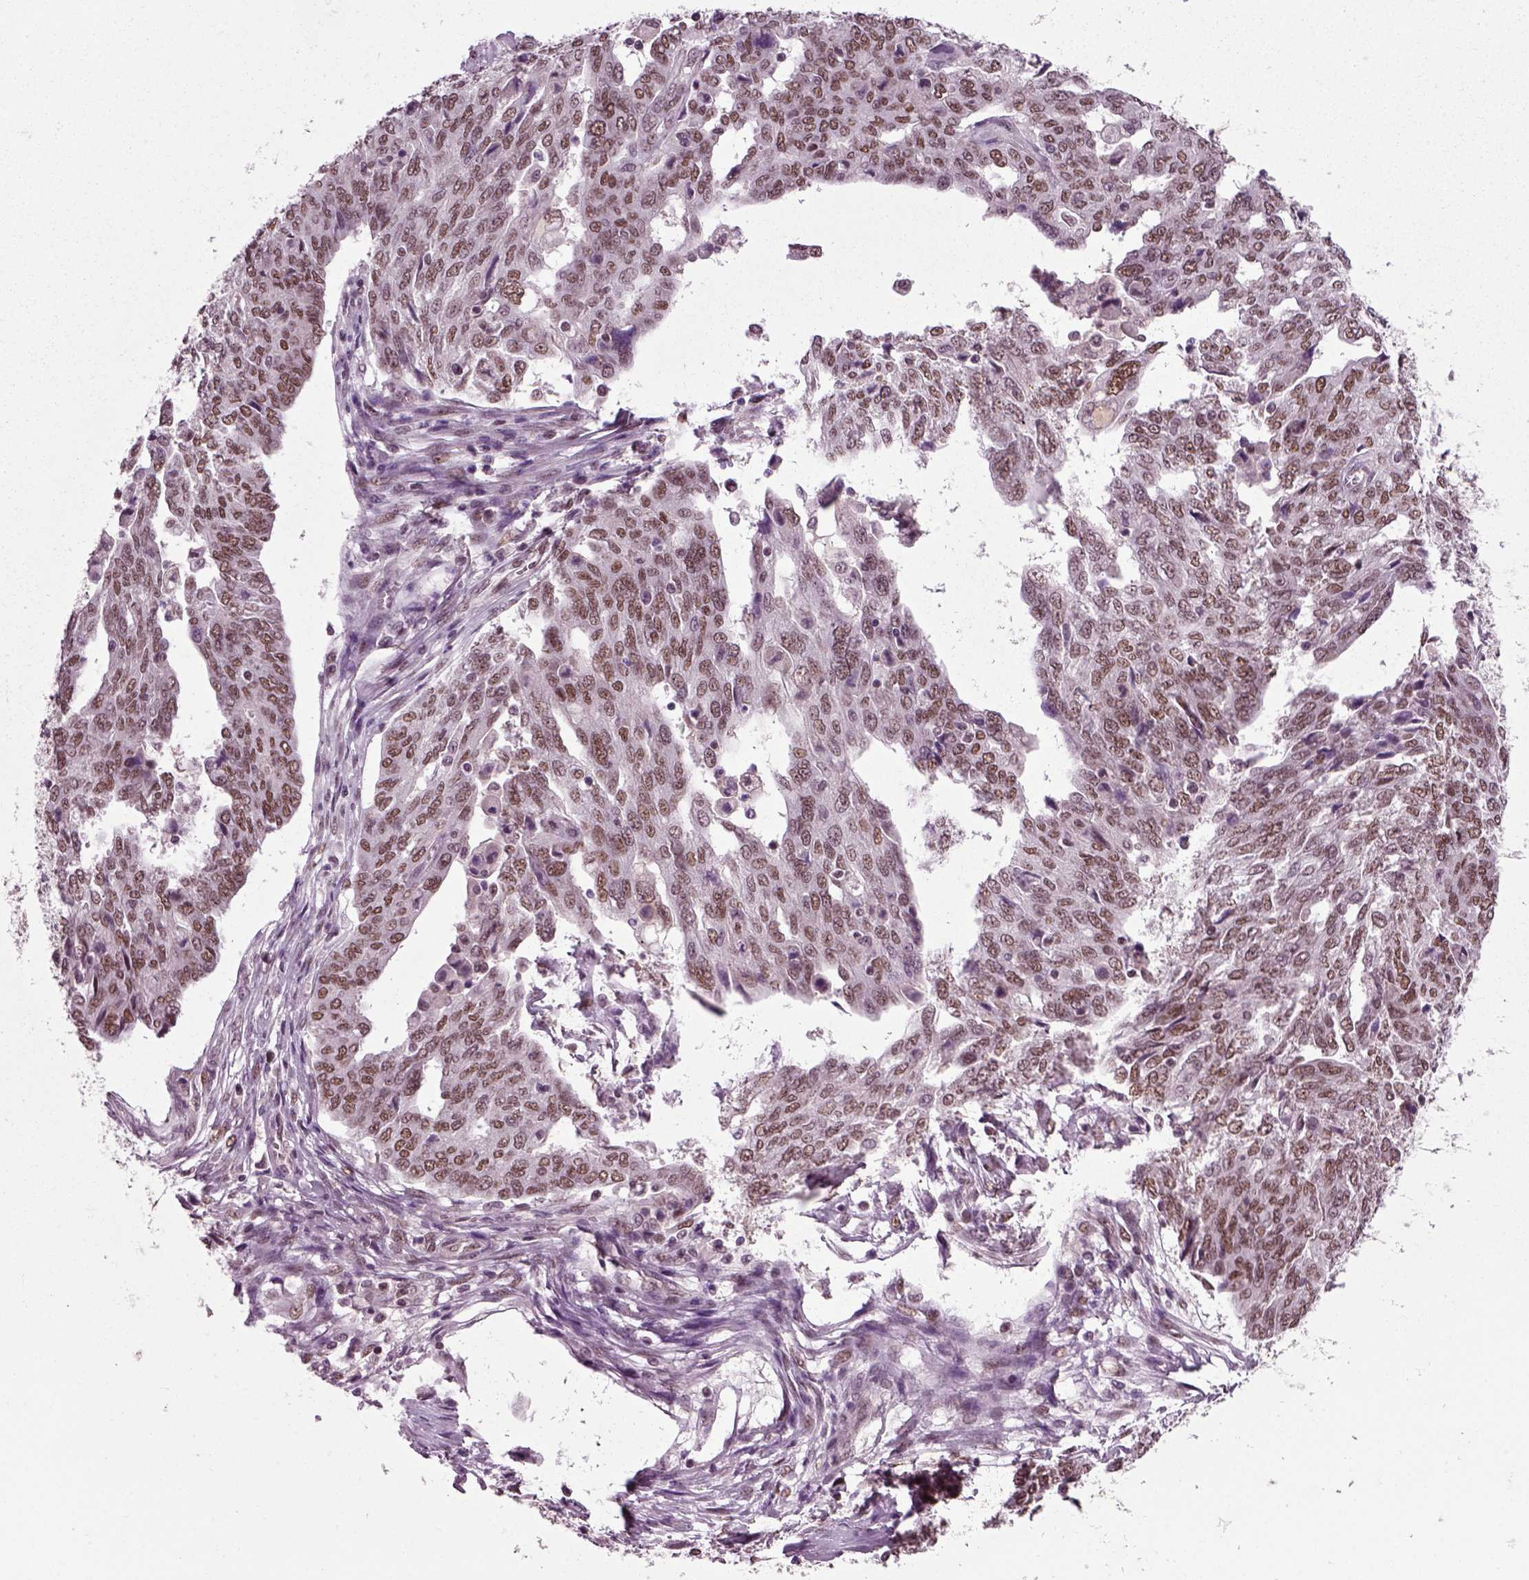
{"staining": {"intensity": "moderate", "quantity": ">75%", "location": "nuclear"}, "tissue": "ovarian cancer", "cell_type": "Tumor cells", "image_type": "cancer", "snomed": [{"axis": "morphology", "description": "Cystadenocarcinoma, serous, NOS"}, {"axis": "topography", "description": "Ovary"}], "caption": "Human ovarian cancer stained with a brown dye exhibits moderate nuclear positive staining in about >75% of tumor cells.", "gene": "RCOR3", "patient": {"sex": "female", "age": 67}}